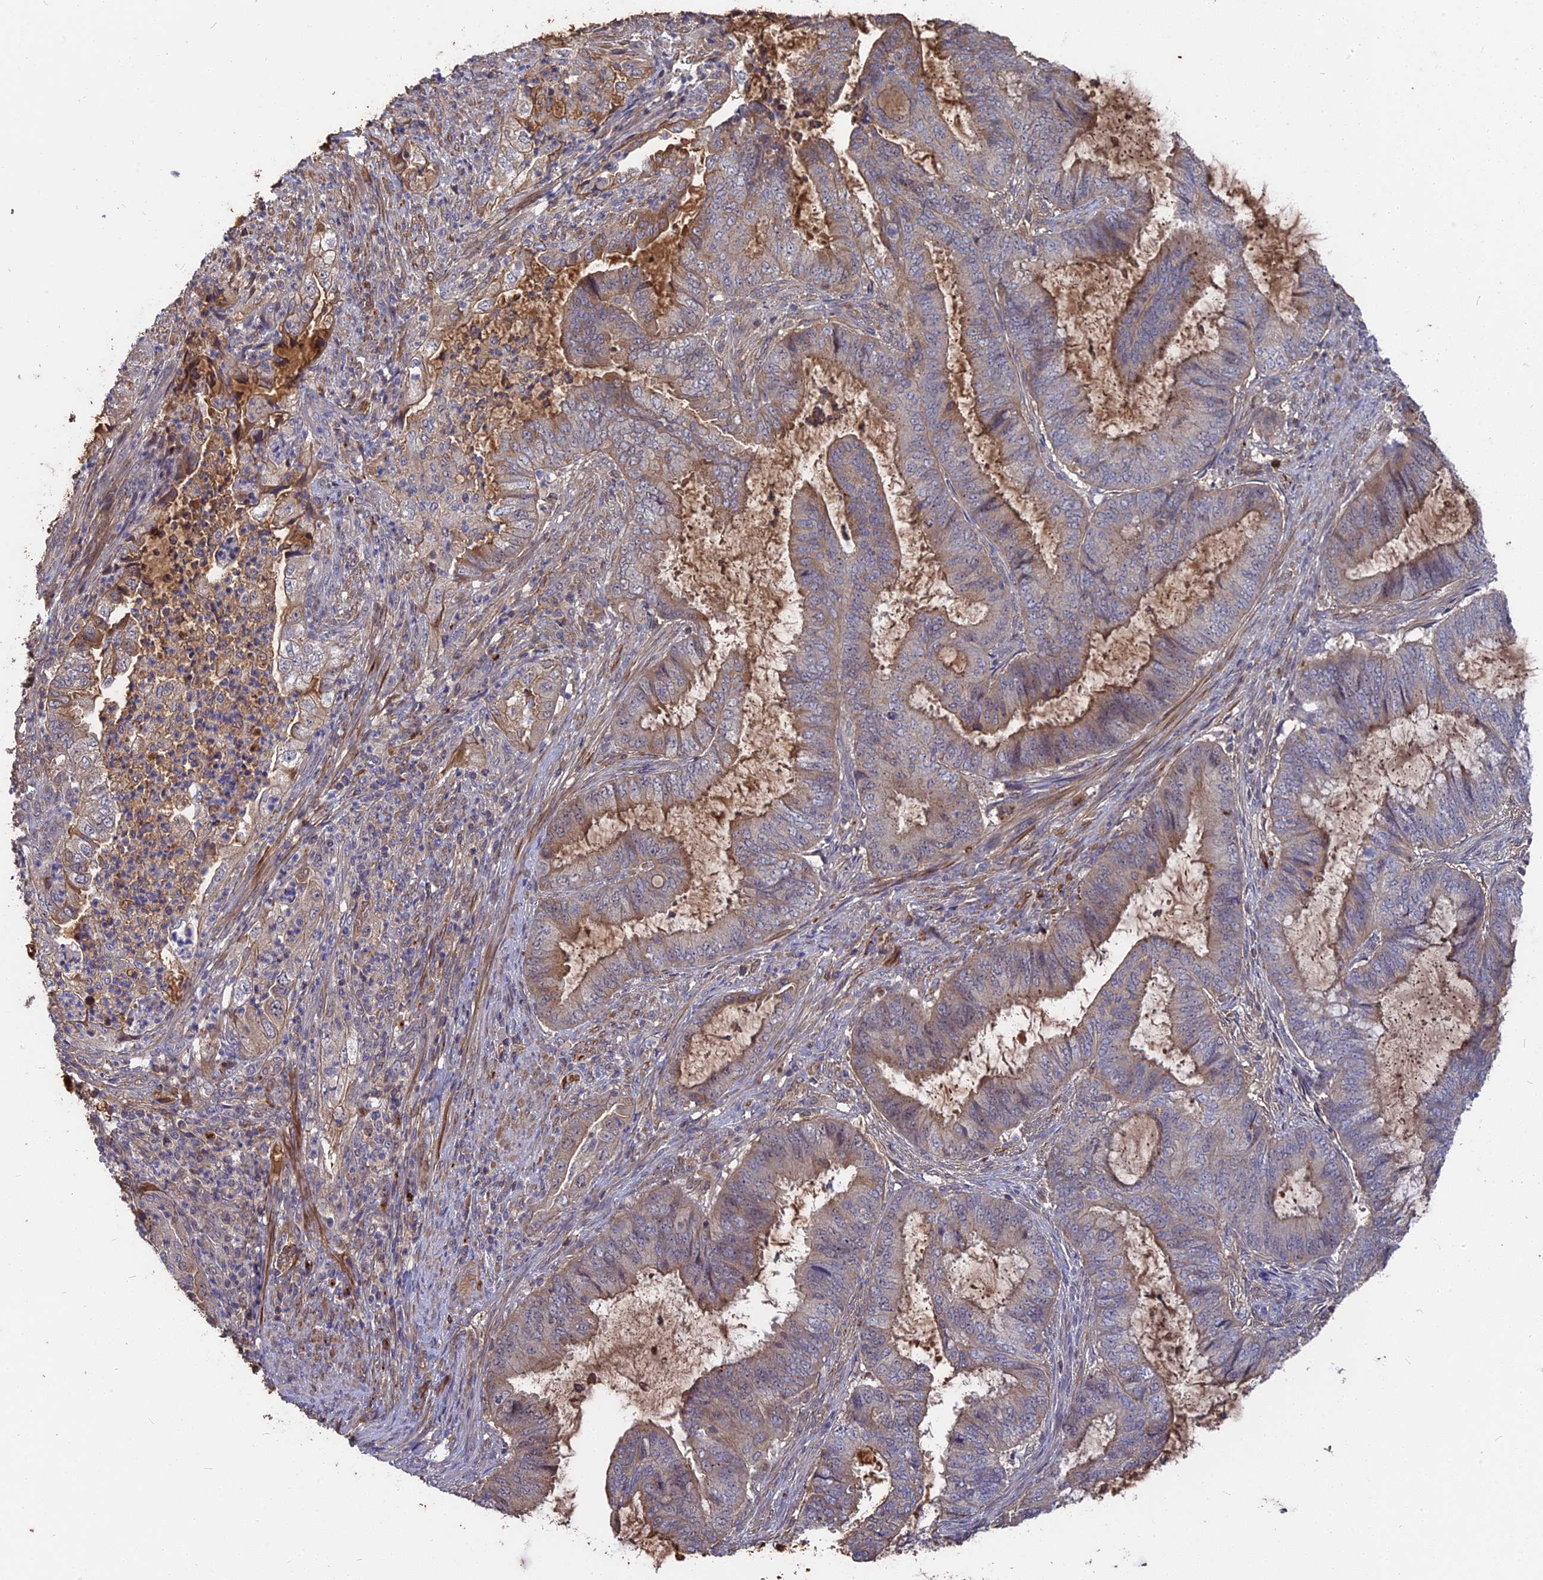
{"staining": {"intensity": "weak", "quantity": "25%-75%", "location": "cytoplasmic/membranous"}, "tissue": "endometrial cancer", "cell_type": "Tumor cells", "image_type": "cancer", "snomed": [{"axis": "morphology", "description": "Adenocarcinoma, NOS"}, {"axis": "topography", "description": "Endometrium"}], "caption": "Protein positivity by immunohistochemistry (IHC) displays weak cytoplasmic/membranous staining in about 25%-75% of tumor cells in endometrial adenocarcinoma.", "gene": "ERMAP", "patient": {"sex": "female", "age": 51}}